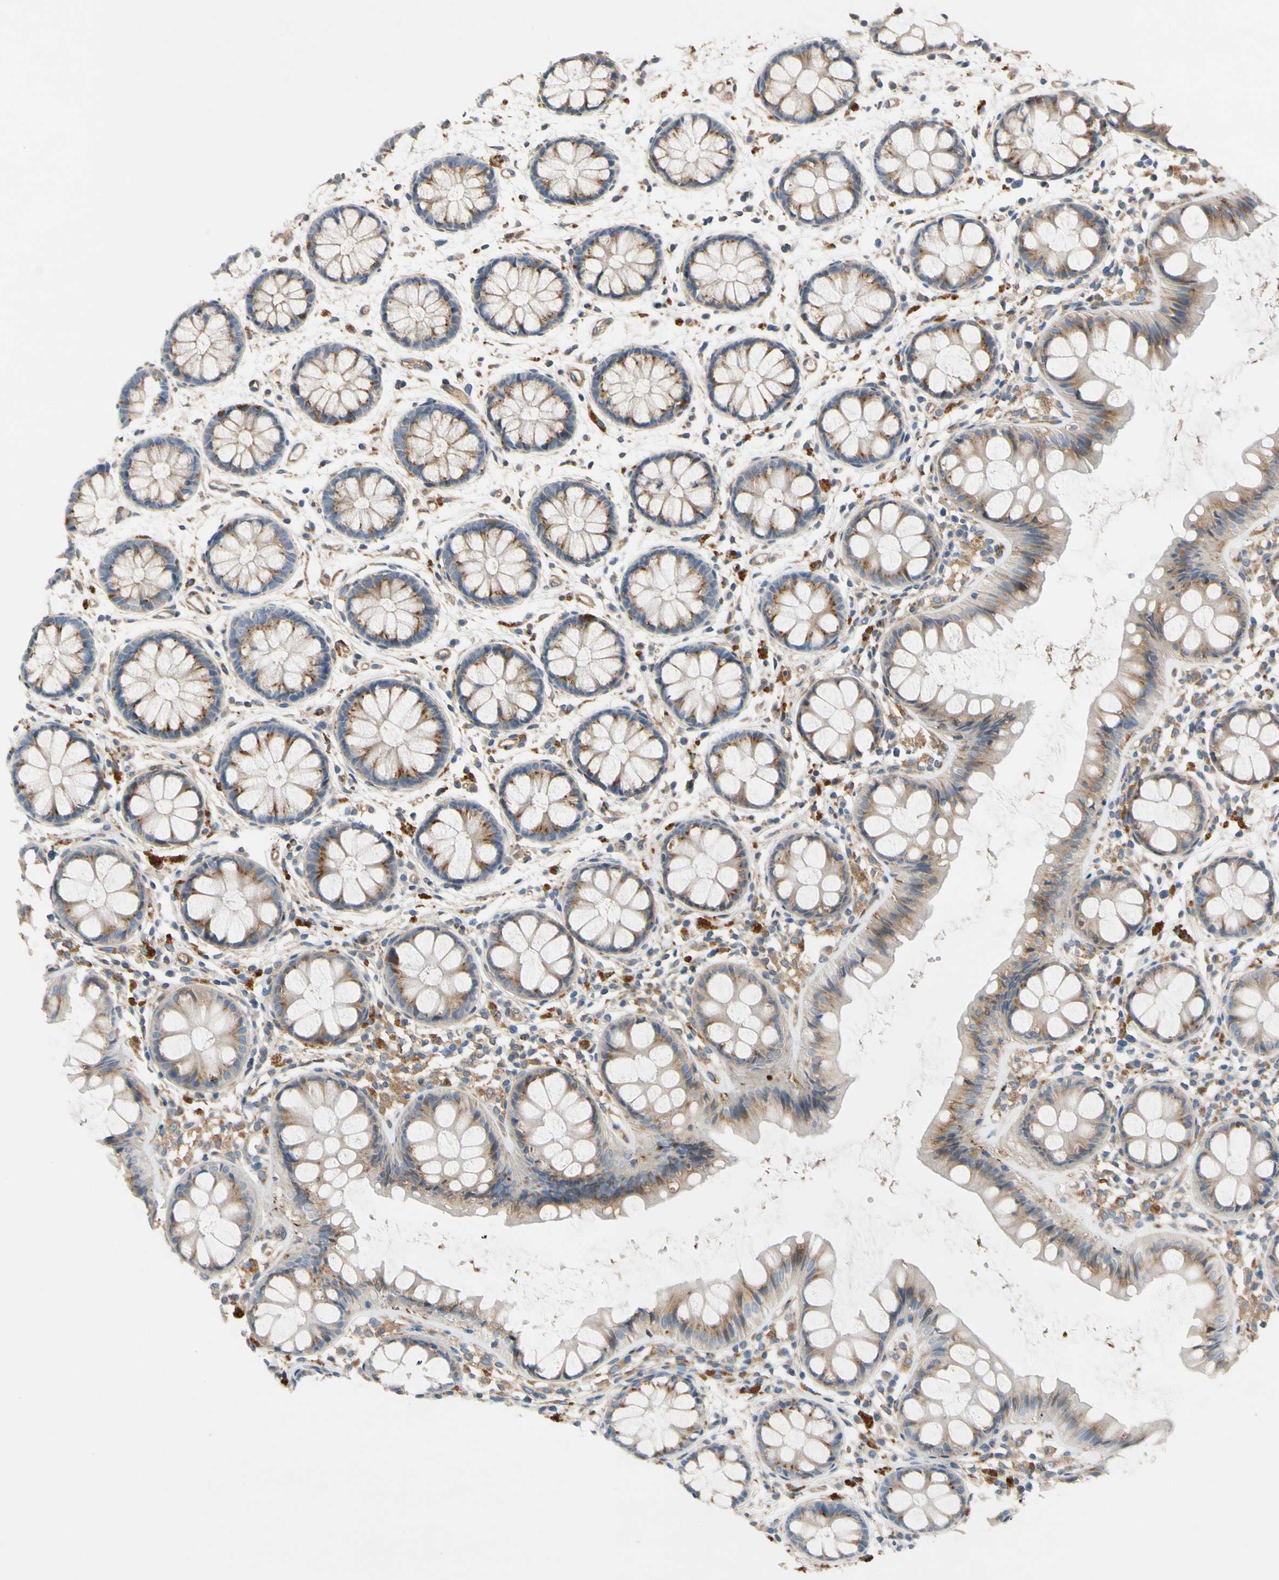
{"staining": {"intensity": "moderate", "quantity": "25%-75%", "location": "cytoplasmic/membranous"}, "tissue": "rectum", "cell_type": "Glandular cells", "image_type": "normal", "snomed": [{"axis": "morphology", "description": "Normal tissue, NOS"}, {"axis": "topography", "description": "Rectum"}], "caption": "DAB (3,3'-diaminobenzidine) immunohistochemical staining of normal human rectum reveals moderate cytoplasmic/membranous protein positivity in approximately 25%-75% of glandular cells.", "gene": "ENTREP3", "patient": {"sex": "female", "age": 66}}